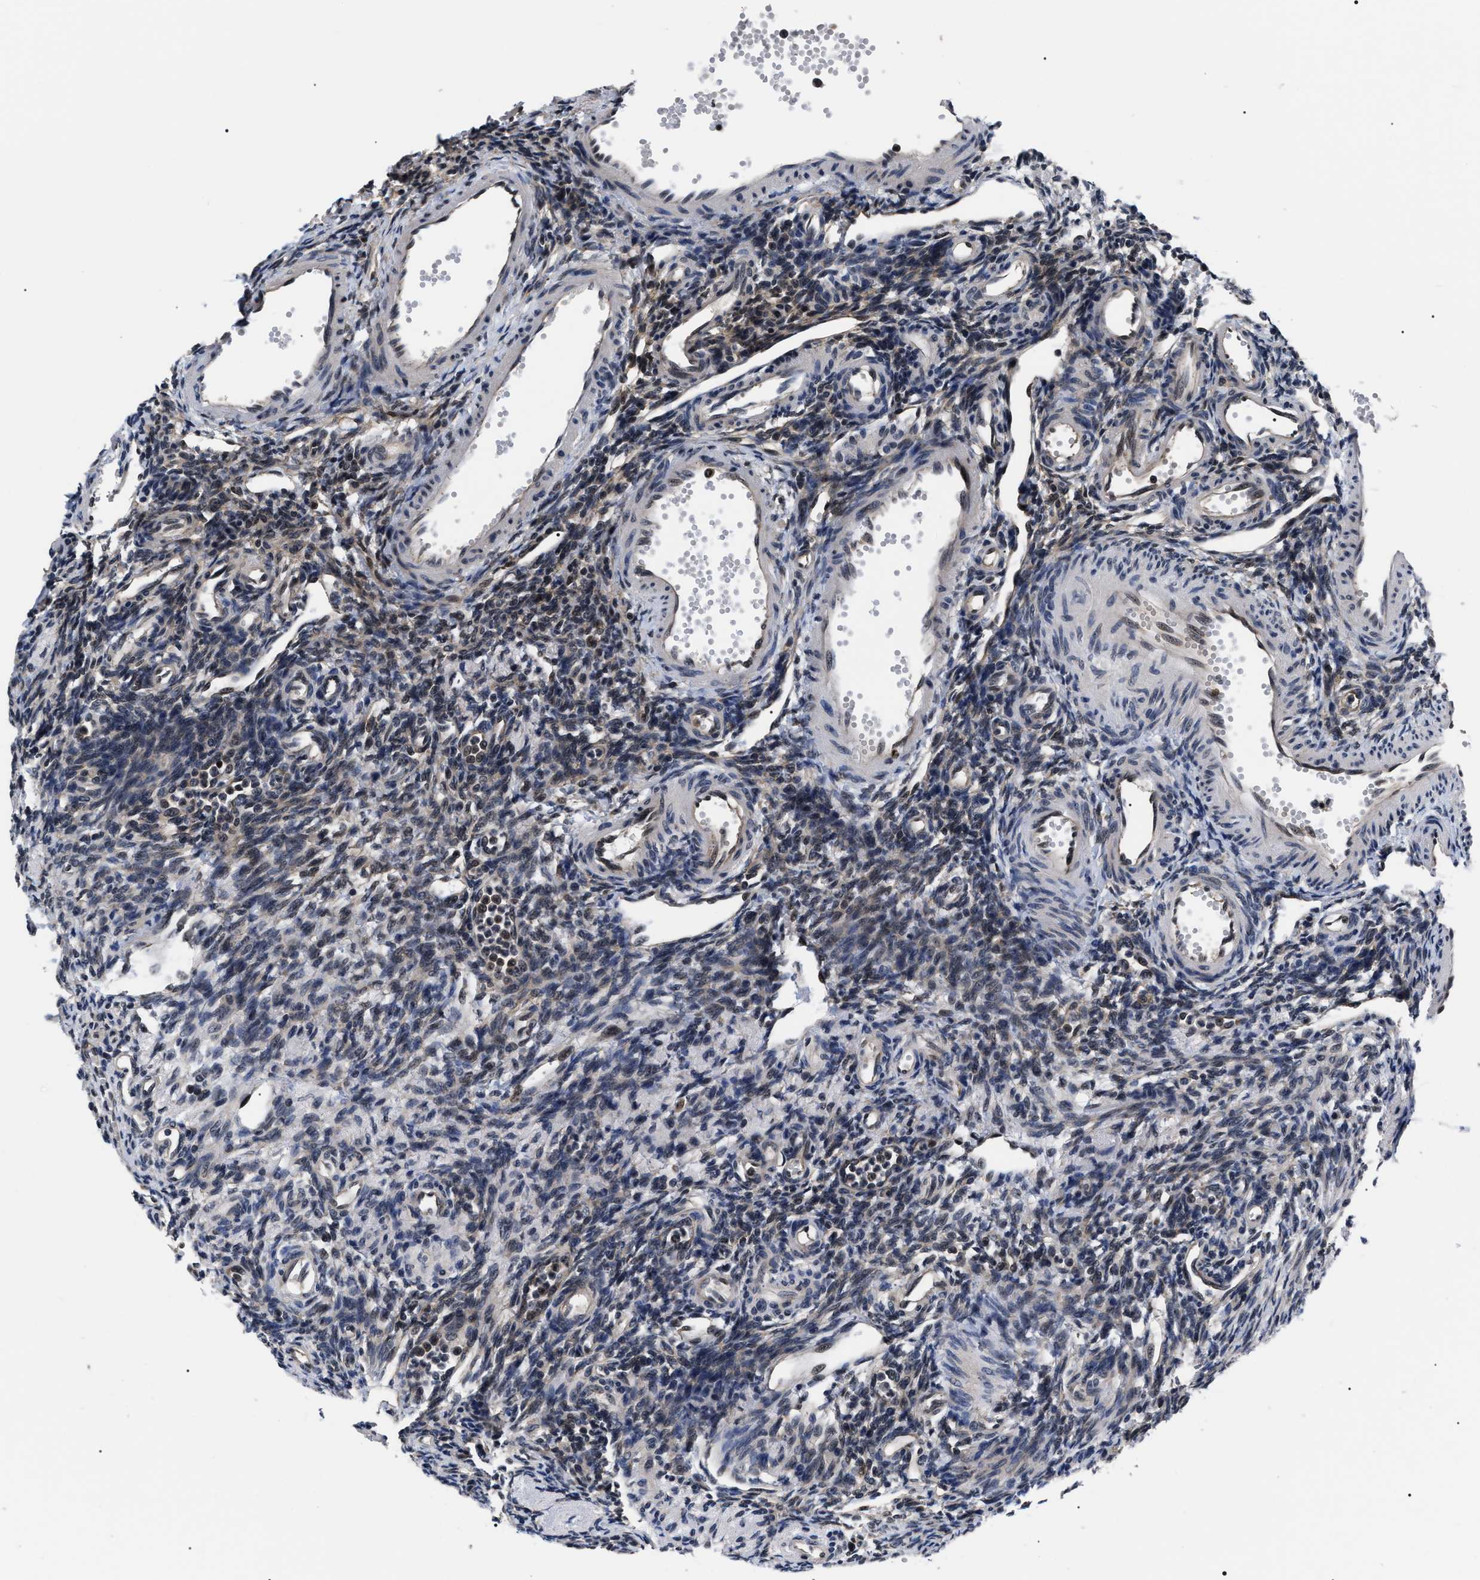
{"staining": {"intensity": "weak", "quantity": "25%-75%", "location": "cytoplasmic/membranous"}, "tissue": "ovary", "cell_type": "Ovarian stroma cells", "image_type": "normal", "snomed": [{"axis": "morphology", "description": "Normal tissue, NOS"}, {"axis": "topography", "description": "Ovary"}], "caption": "A low amount of weak cytoplasmic/membranous positivity is present in about 25%-75% of ovarian stroma cells in unremarkable ovary. (IHC, brightfield microscopy, high magnification).", "gene": "CSNK2A1", "patient": {"sex": "female", "age": 33}}